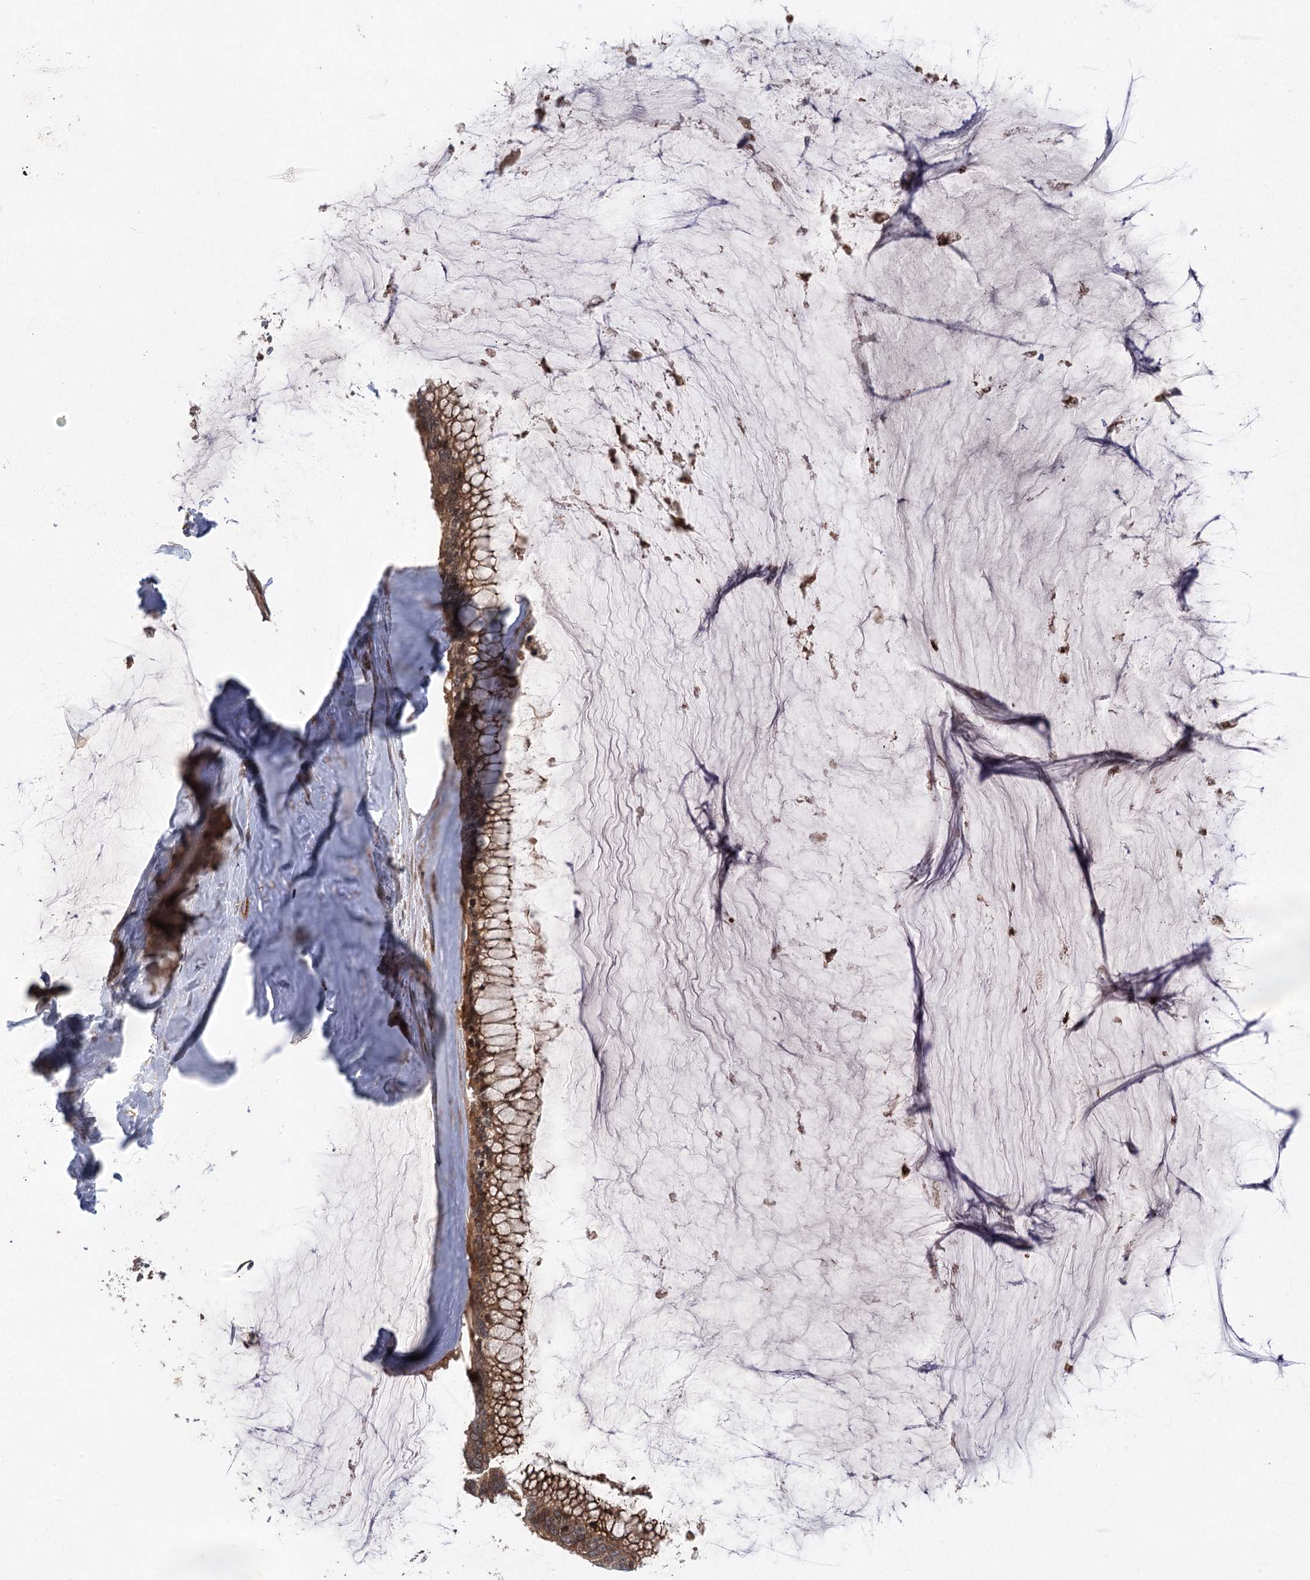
{"staining": {"intensity": "moderate", "quantity": ">75%", "location": "cytoplasmic/membranous"}, "tissue": "ovarian cancer", "cell_type": "Tumor cells", "image_type": "cancer", "snomed": [{"axis": "morphology", "description": "Cystadenocarcinoma, mucinous, NOS"}, {"axis": "topography", "description": "Ovary"}], "caption": "A histopathology image of mucinous cystadenocarcinoma (ovarian) stained for a protein displays moderate cytoplasmic/membranous brown staining in tumor cells. The protein of interest is shown in brown color, while the nuclei are stained blue.", "gene": "METTL24", "patient": {"sex": "female", "age": 39}}